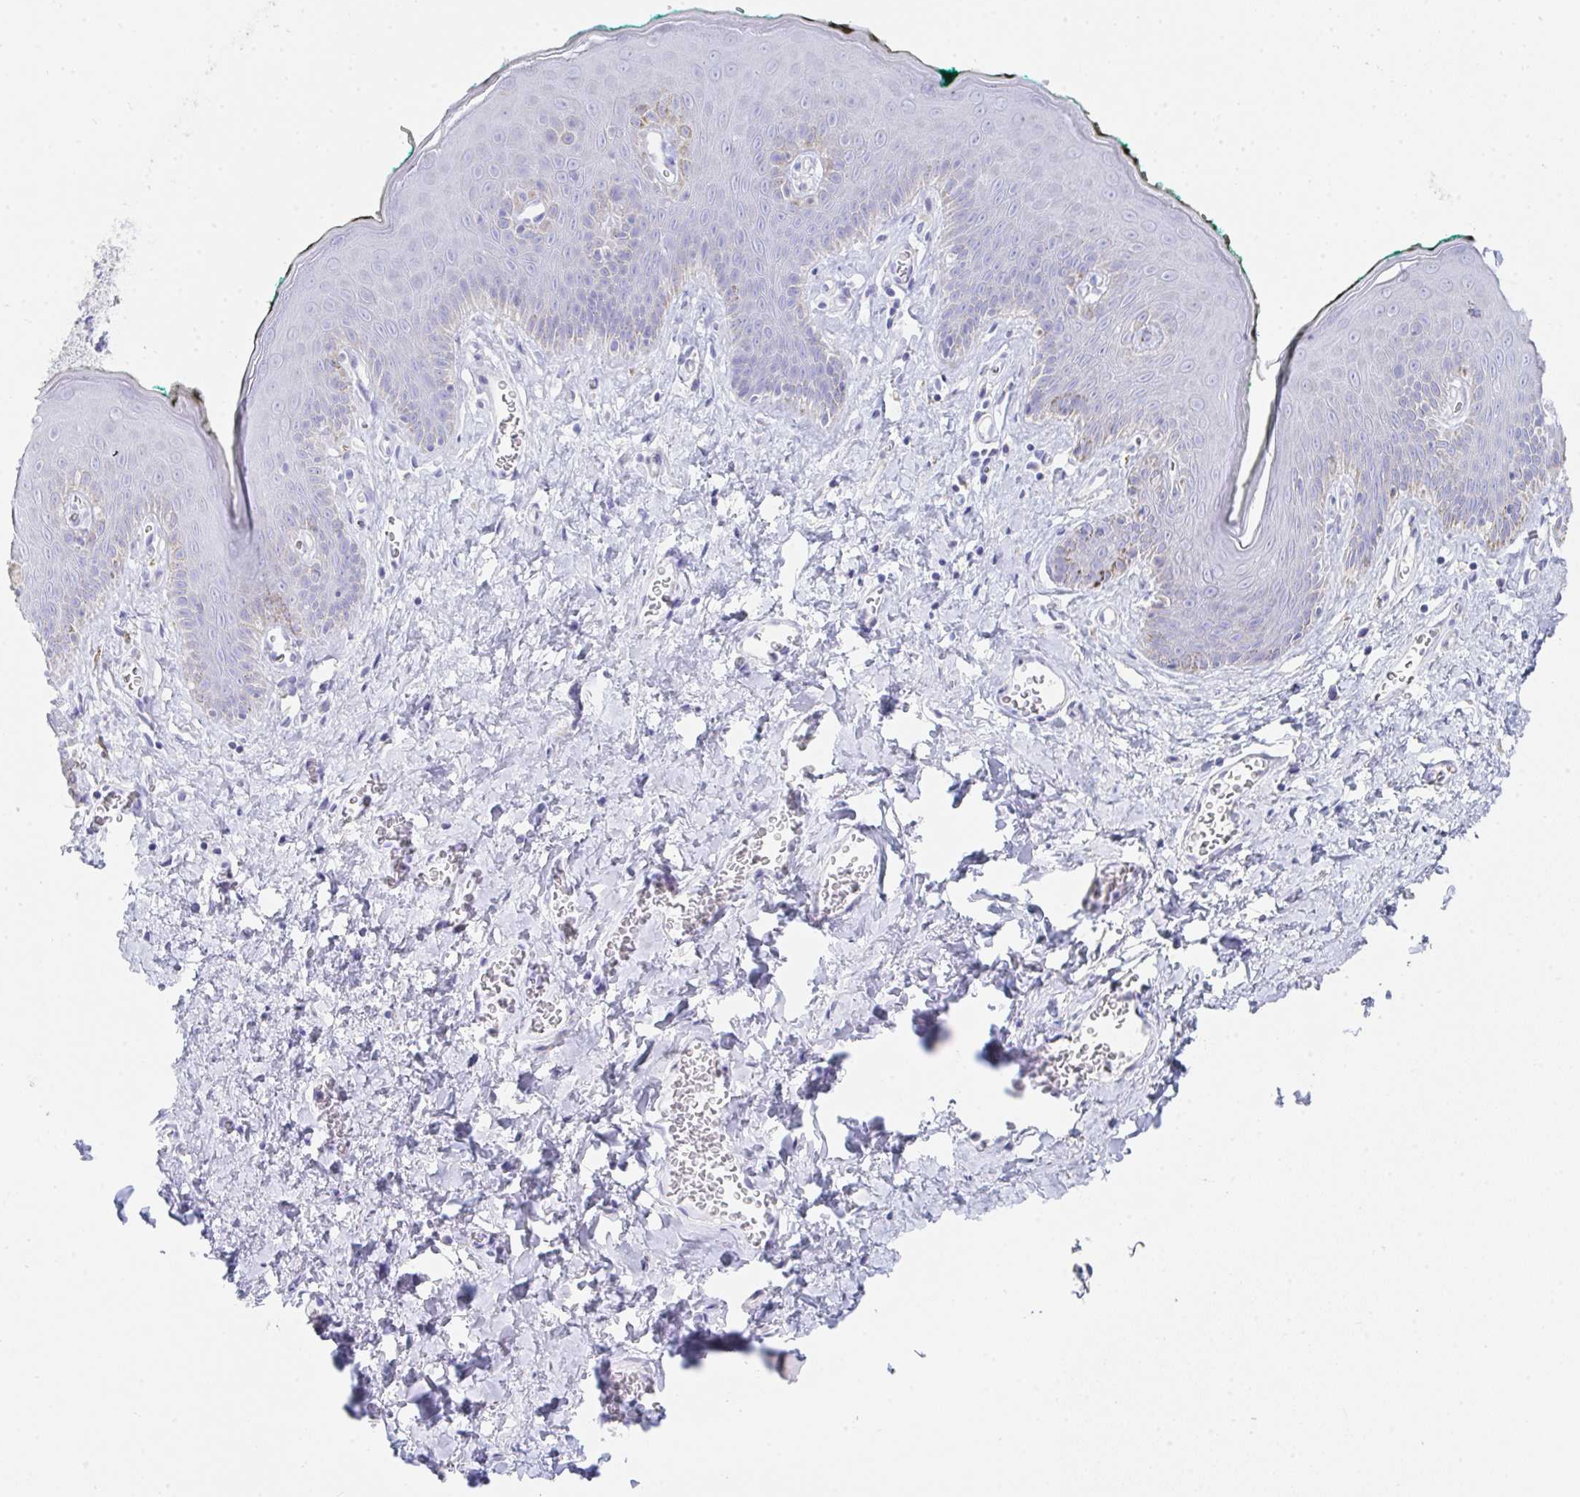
{"staining": {"intensity": "negative", "quantity": "none", "location": "none"}, "tissue": "skin", "cell_type": "Epidermal cells", "image_type": "normal", "snomed": [{"axis": "morphology", "description": "Normal tissue, NOS"}, {"axis": "topography", "description": "Vulva"}, {"axis": "topography", "description": "Peripheral nerve tissue"}], "caption": "Immunohistochemistry photomicrograph of unremarkable human skin stained for a protein (brown), which shows no expression in epidermal cells.", "gene": "AIFM1", "patient": {"sex": "female", "age": 66}}